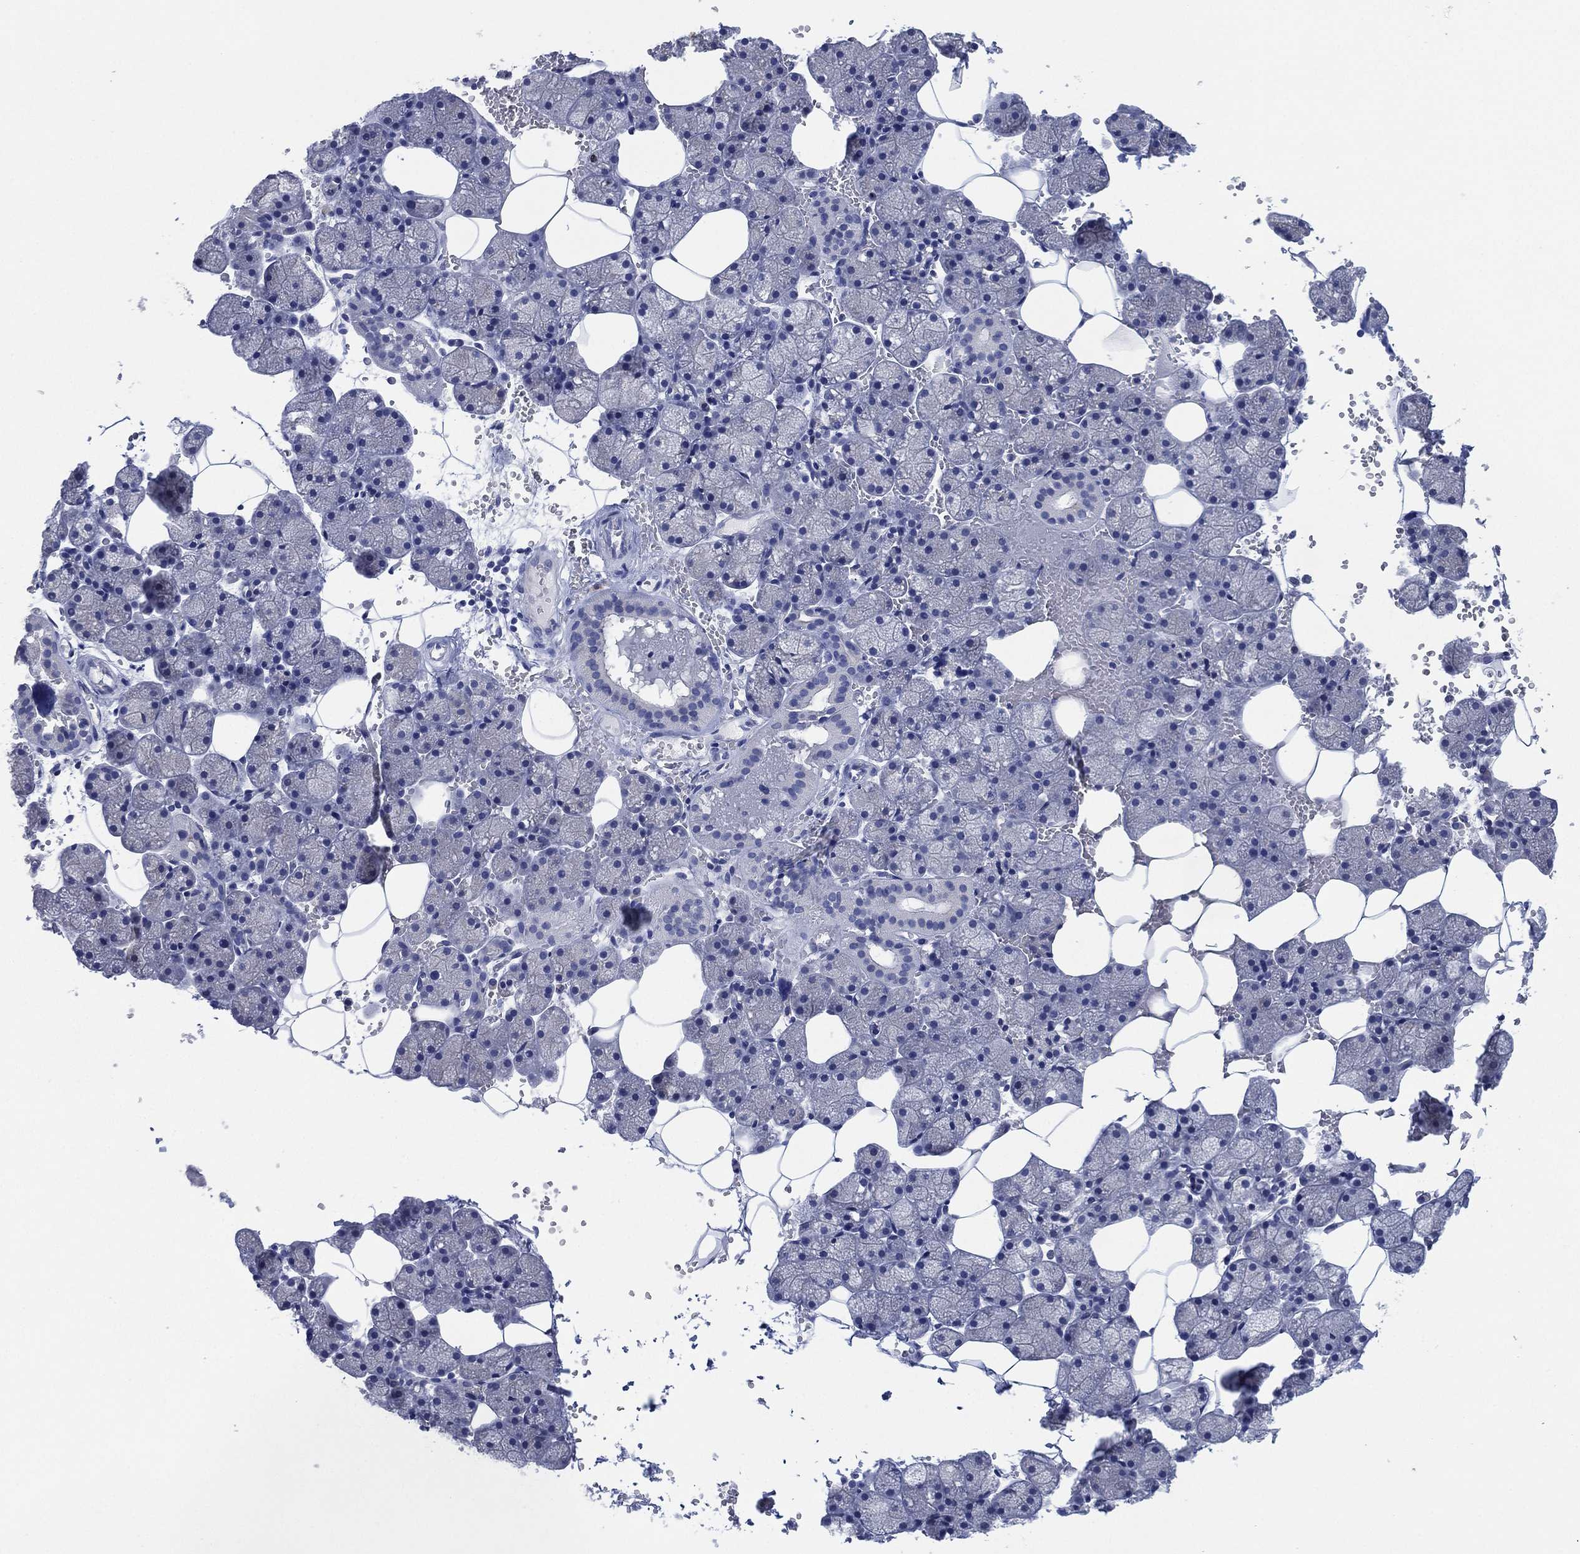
{"staining": {"intensity": "negative", "quantity": "none", "location": "none"}, "tissue": "salivary gland", "cell_type": "Glandular cells", "image_type": "normal", "snomed": [{"axis": "morphology", "description": "Normal tissue, NOS"}, {"axis": "topography", "description": "Salivary gland"}], "caption": "The image demonstrates no significant staining in glandular cells of salivary gland.", "gene": "GALNS", "patient": {"sex": "male", "age": 38}}